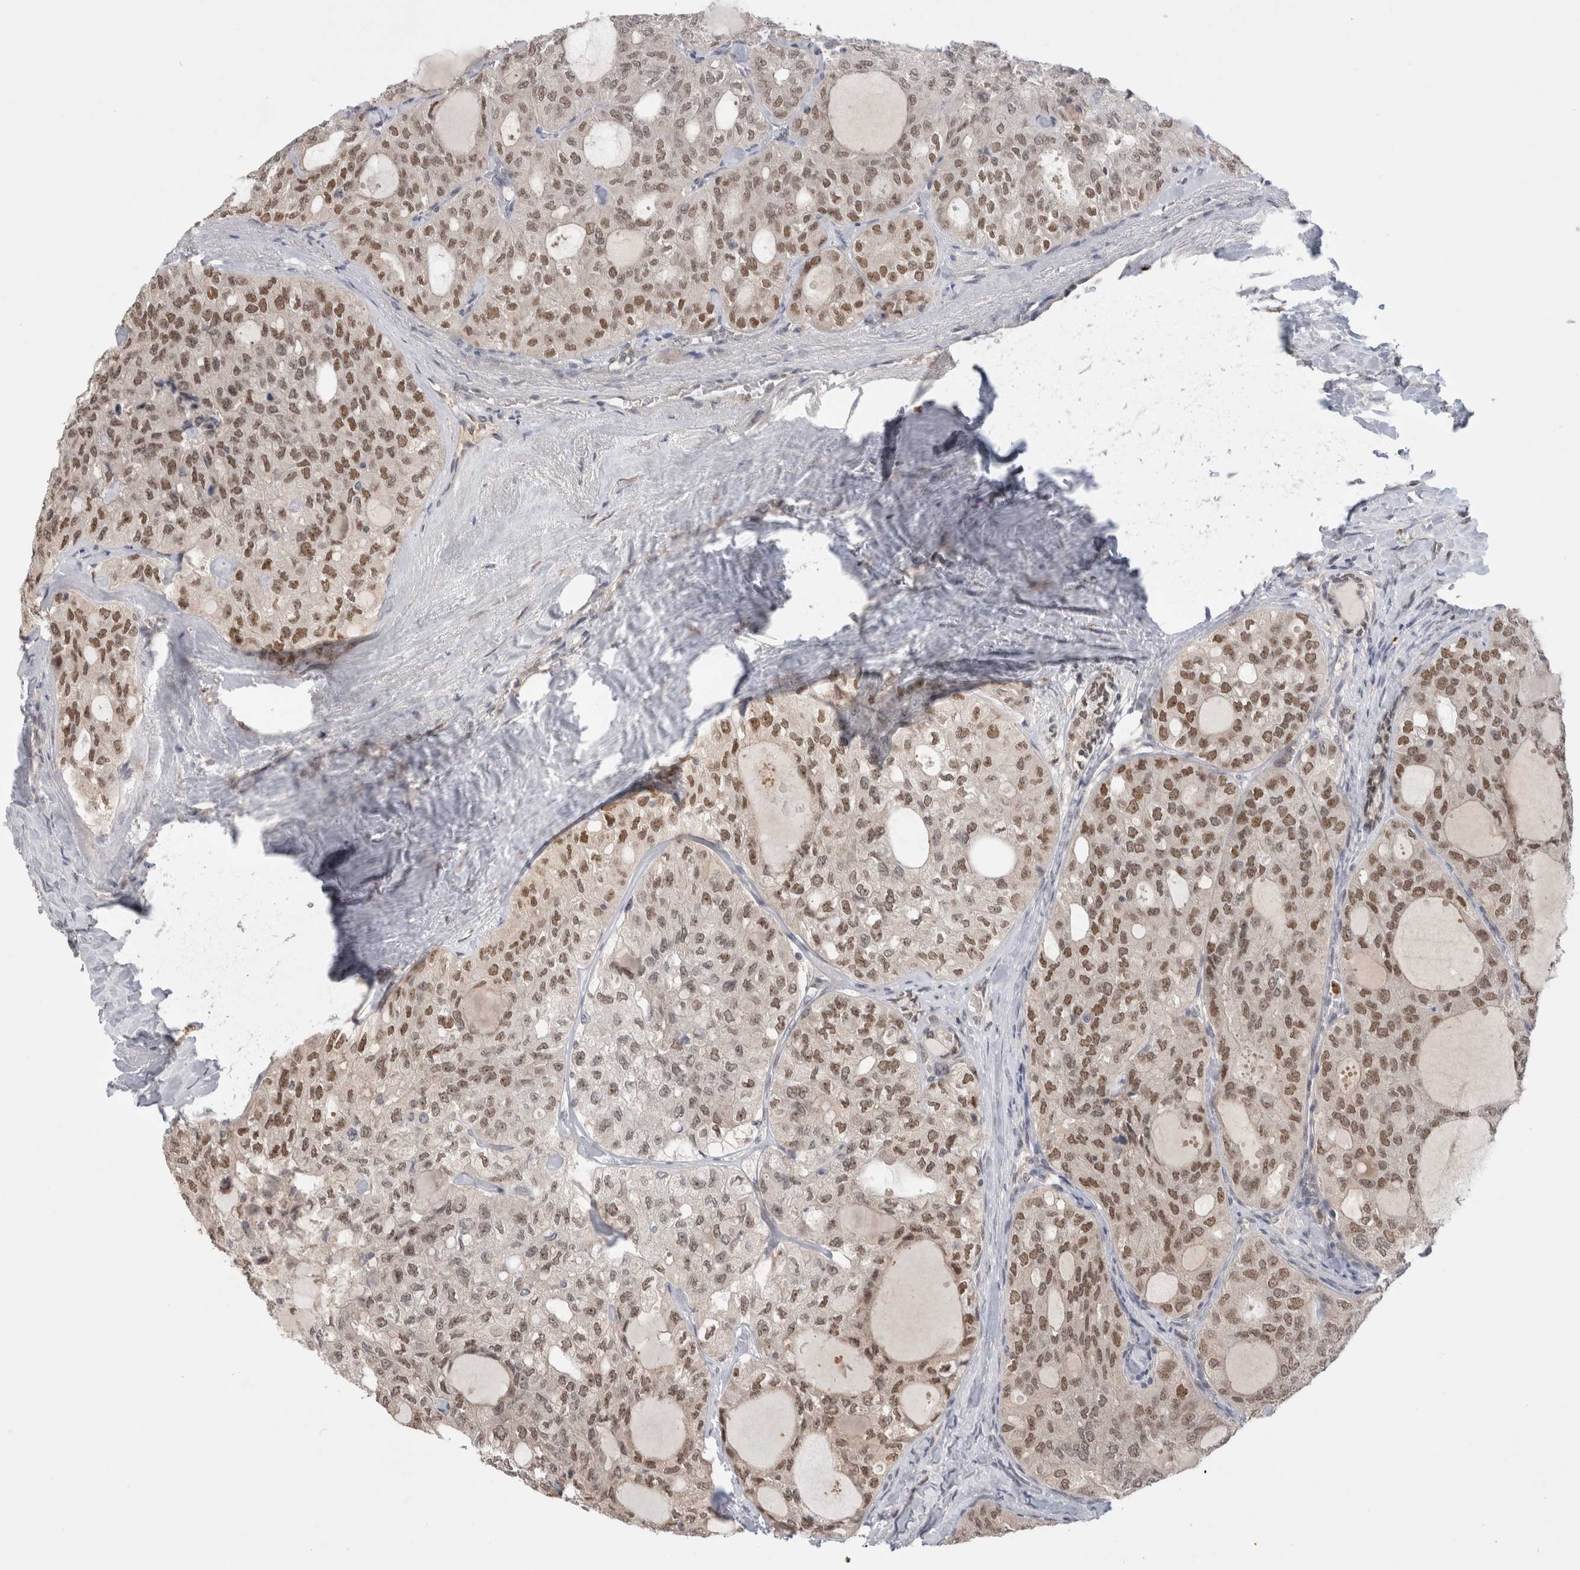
{"staining": {"intensity": "moderate", "quantity": "25%-75%", "location": "nuclear"}, "tissue": "thyroid cancer", "cell_type": "Tumor cells", "image_type": "cancer", "snomed": [{"axis": "morphology", "description": "Follicular adenoma carcinoma, NOS"}, {"axis": "topography", "description": "Thyroid gland"}], "caption": "IHC (DAB (3,3'-diaminobenzidine)) staining of thyroid follicular adenoma carcinoma exhibits moderate nuclear protein positivity in about 25%-75% of tumor cells.", "gene": "ZNF24", "patient": {"sex": "male", "age": 75}}